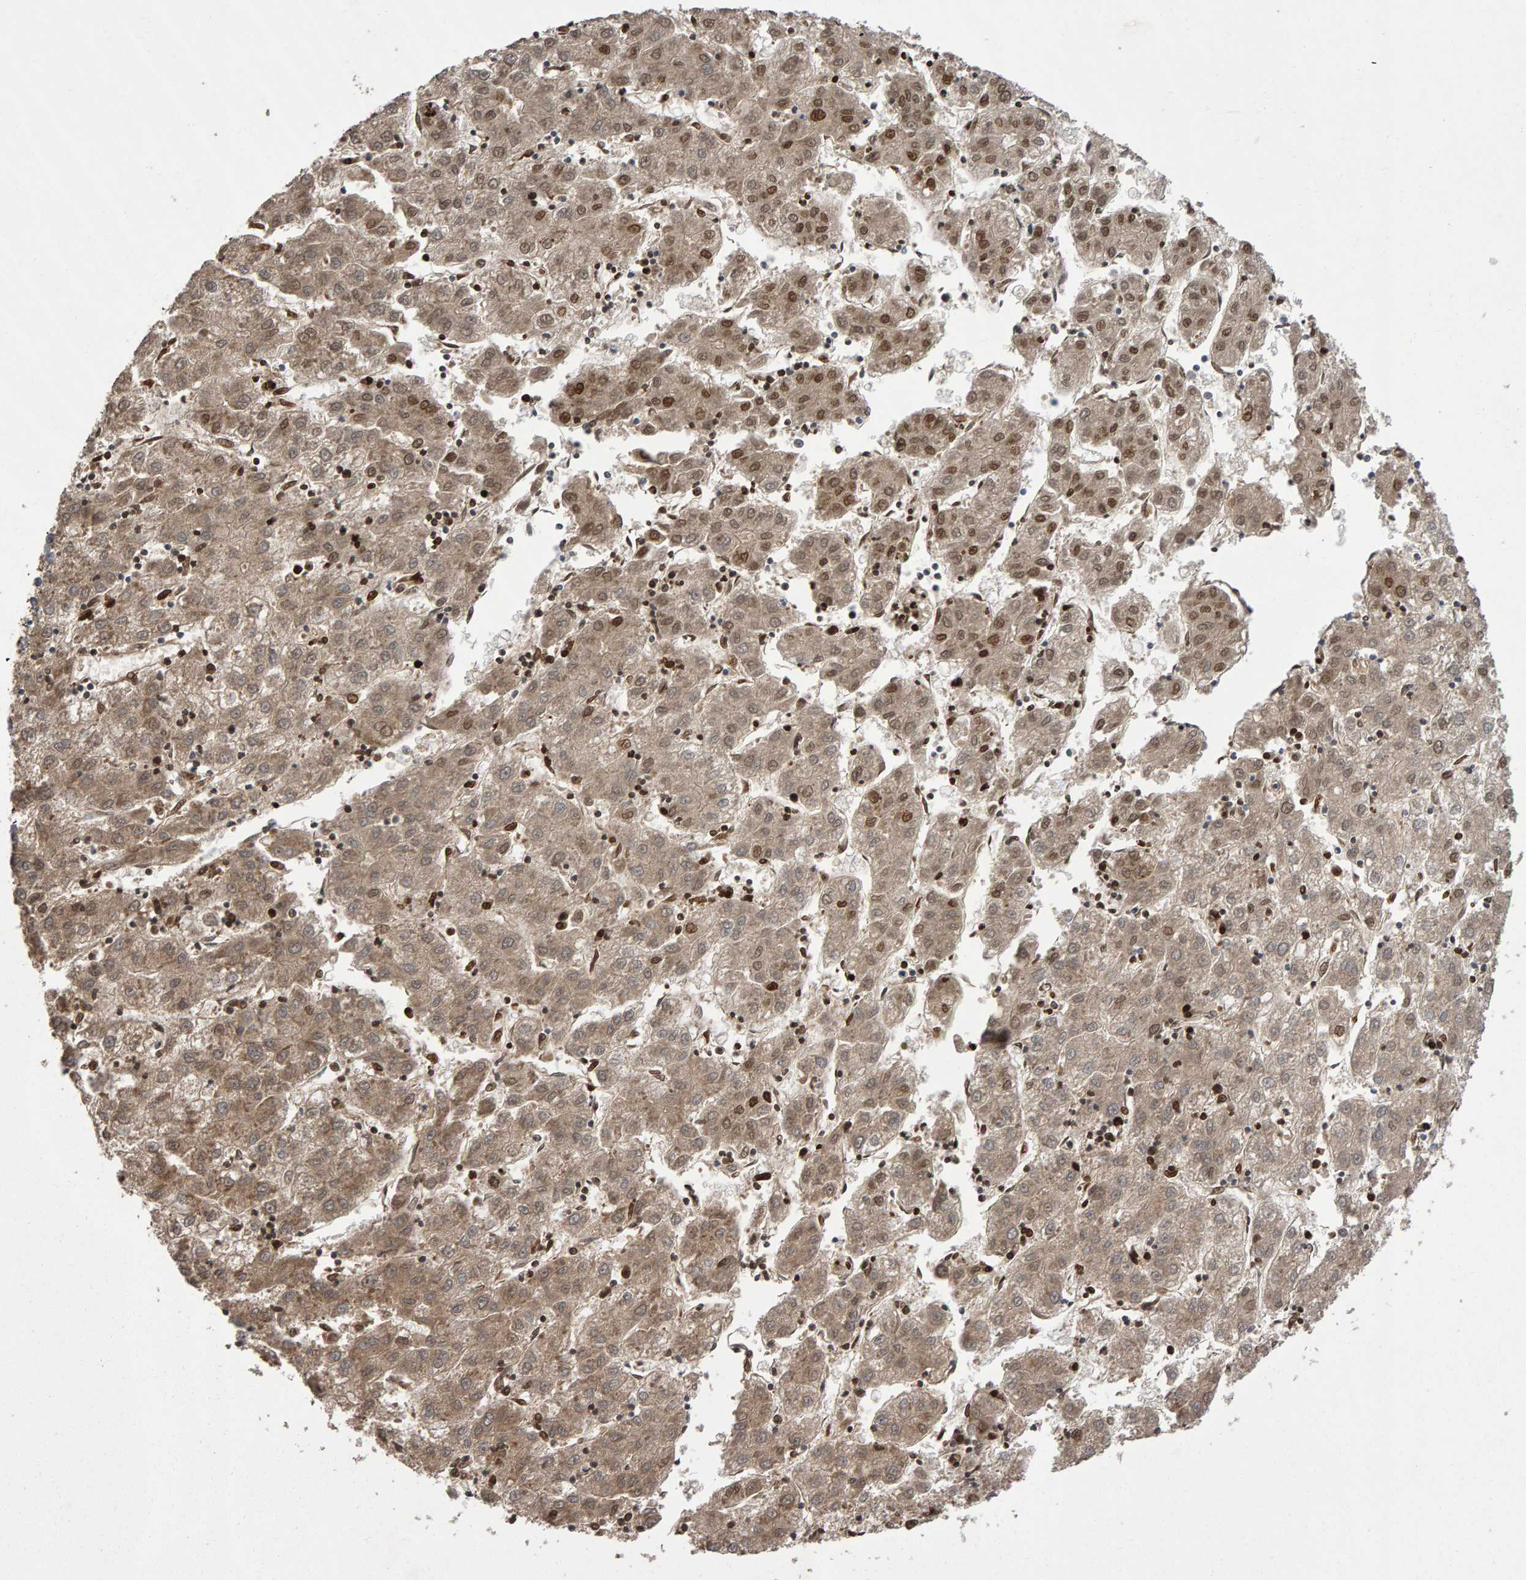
{"staining": {"intensity": "moderate", "quantity": ">75%", "location": "cytoplasmic/membranous"}, "tissue": "liver cancer", "cell_type": "Tumor cells", "image_type": "cancer", "snomed": [{"axis": "morphology", "description": "Carcinoma, Hepatocellular, NOS"}, {"axis": "topography", "description": "Liver"}], "caption": "Moderate cytoplasmic/membranous expression for a protein is appreciated in about >75% of tumor cells of liver cancer (hepatocellular carcinoma) using immunohistochemistry.", "gene": "PGS1", "patient": {"sex": "male", "age": 72}}